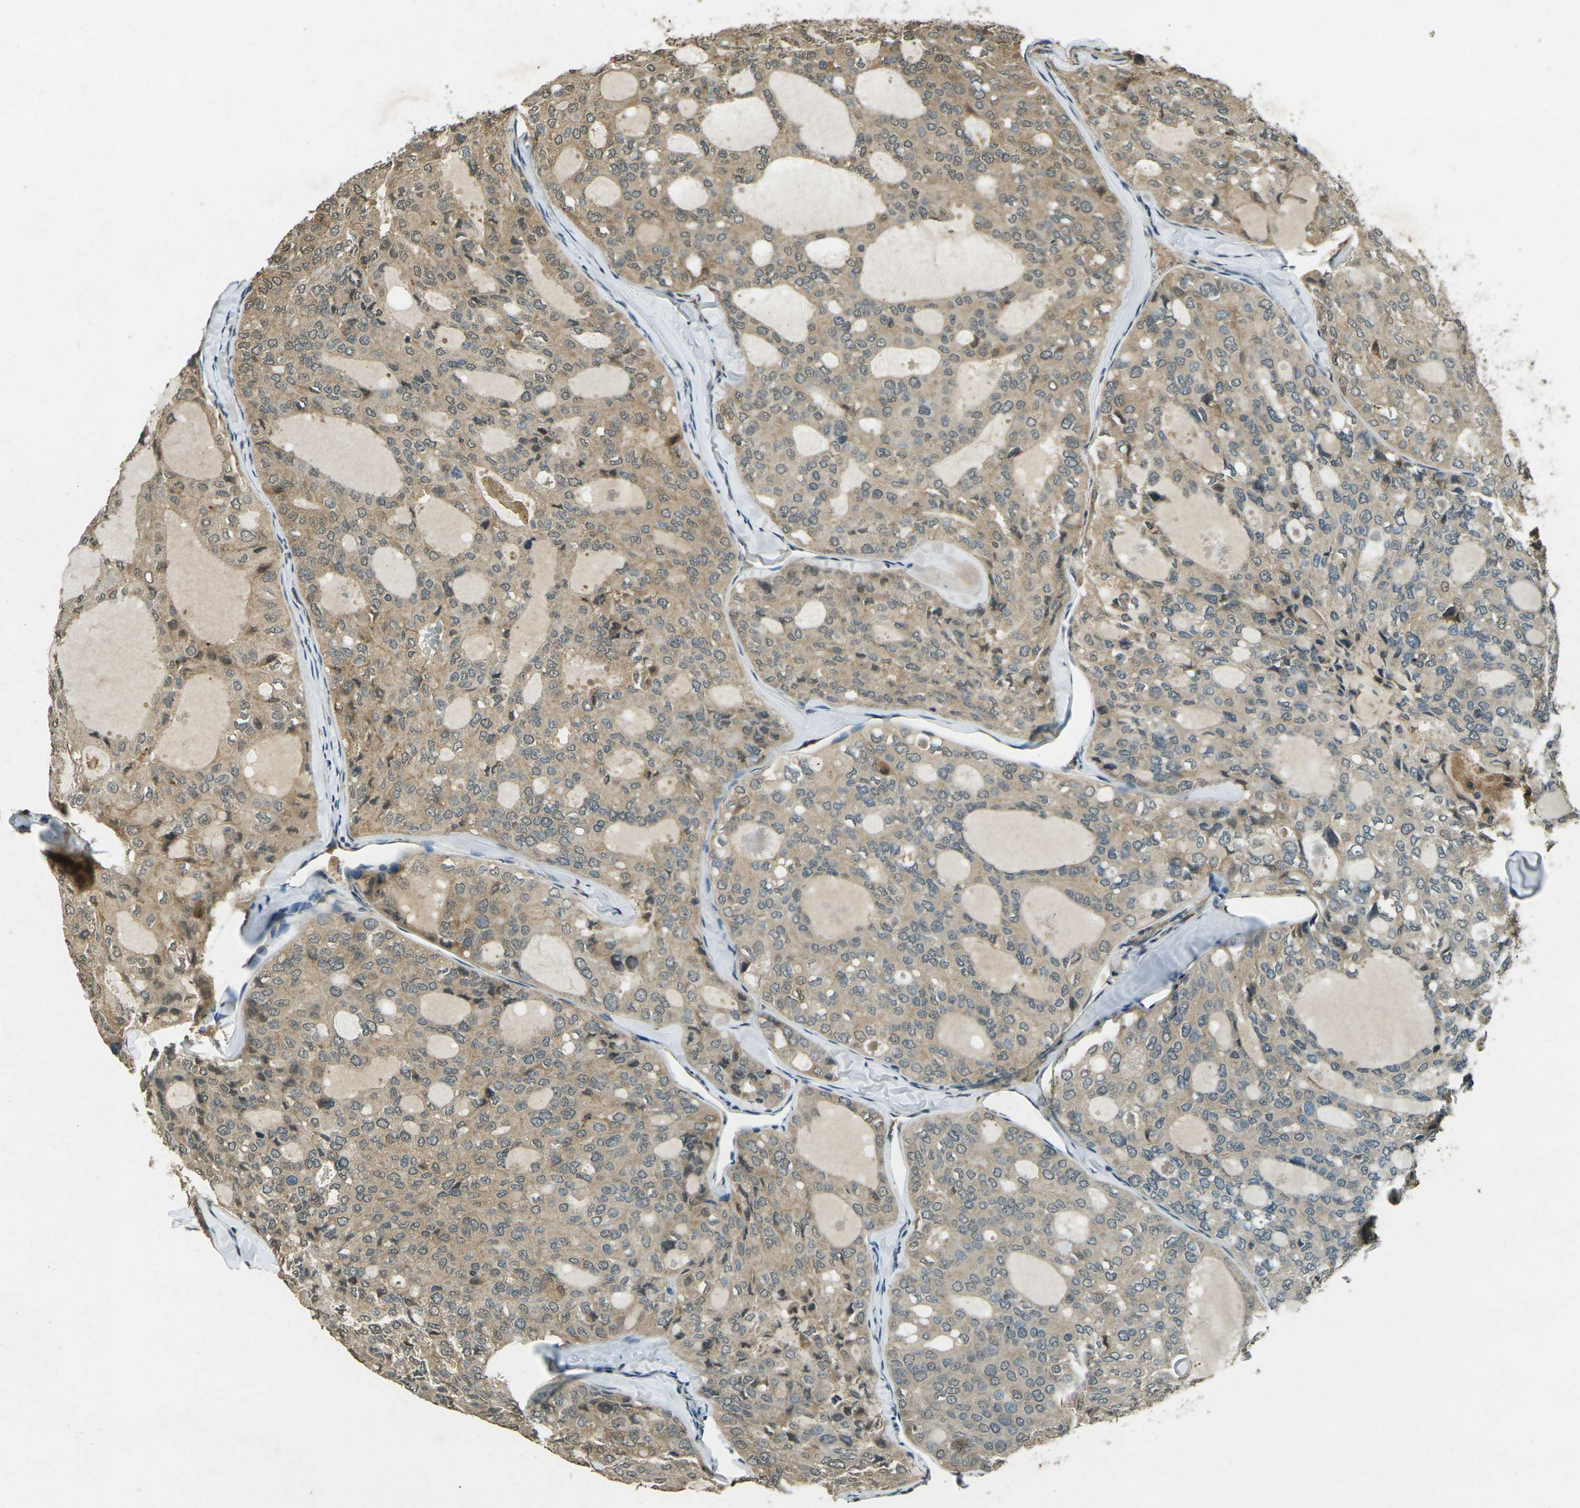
{"staining": {"intensity": "moderate", "quantity": ">75%", "location": "cytoplasmic/membranous"}, "tissue": "thyroid cancer", "cell_type": "Tumor cells", "image_type": "cancer", "snomed": [{"axis": "morphology", "description": "Follicular adenoma carcinoma, NOS"}, {"axis": "topography", "description": "Thyroid gland"}], "caption": "This is a photomicrograph of immunohistochemistry staining of thyroid cancer, which shows moderate positivity in the cytoplasmic/membranous of tumor cells.", "gene": "PDE2A", "patient": {"sex": "male", "age": 75}}